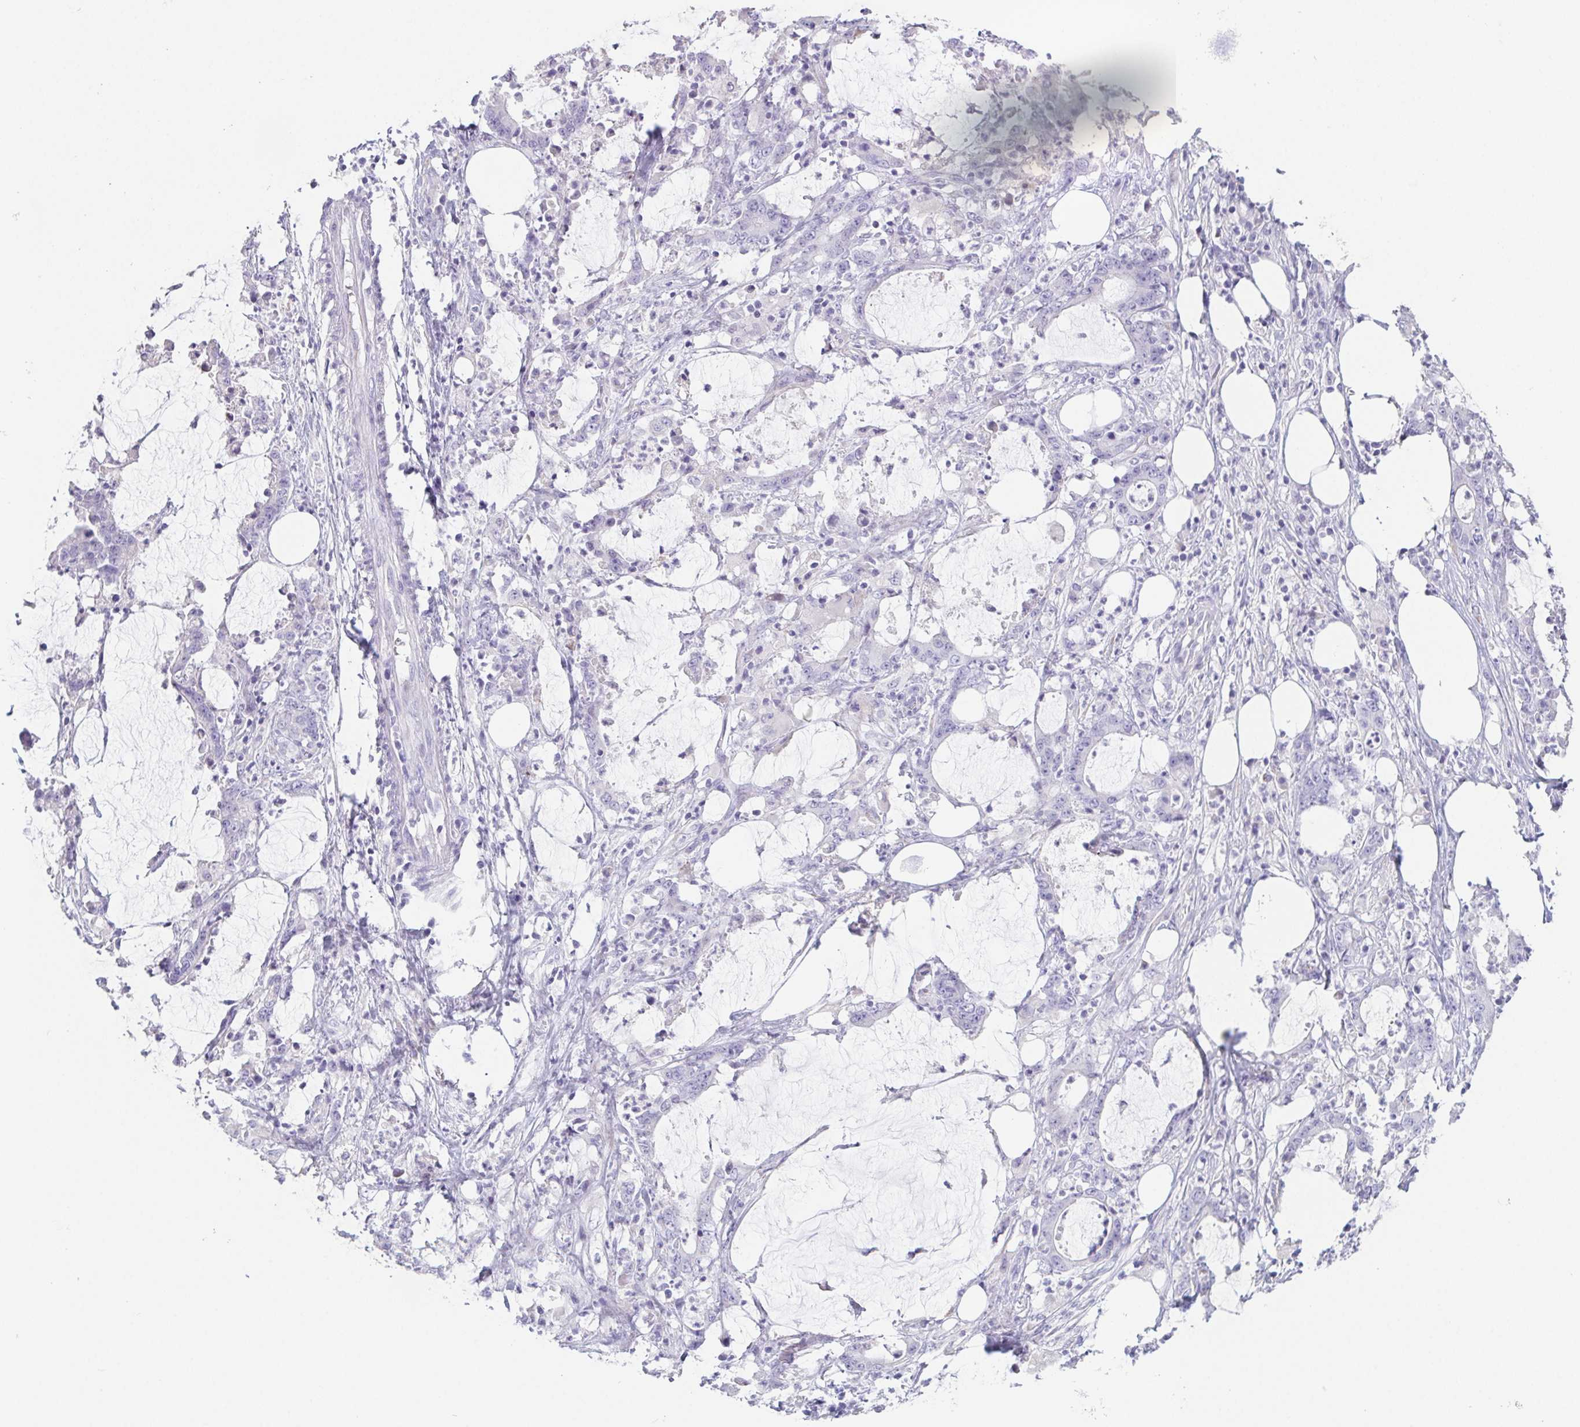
{"staining": {"intensity": "negative", "quantity": "none", "location": "none"}, "tissue": "stomach cancer", "cell_type": "Tumor cells", "image_type": "cancer", "snomed": [{"axis": "morphology", "description": "Adenocarcinoma, NOS"}, {"axis": "topography", "description": "Stomach, upper"}], "caption": "DAB immunohistochemical staining of human stomach adenocarcinoma reveals no significant staining in tumor cells. (DAB IHC visualized using brightfield microscopy, high magnification).", "gene": "HDGFL1", "patient": {"sex": "male", "age": 68}}